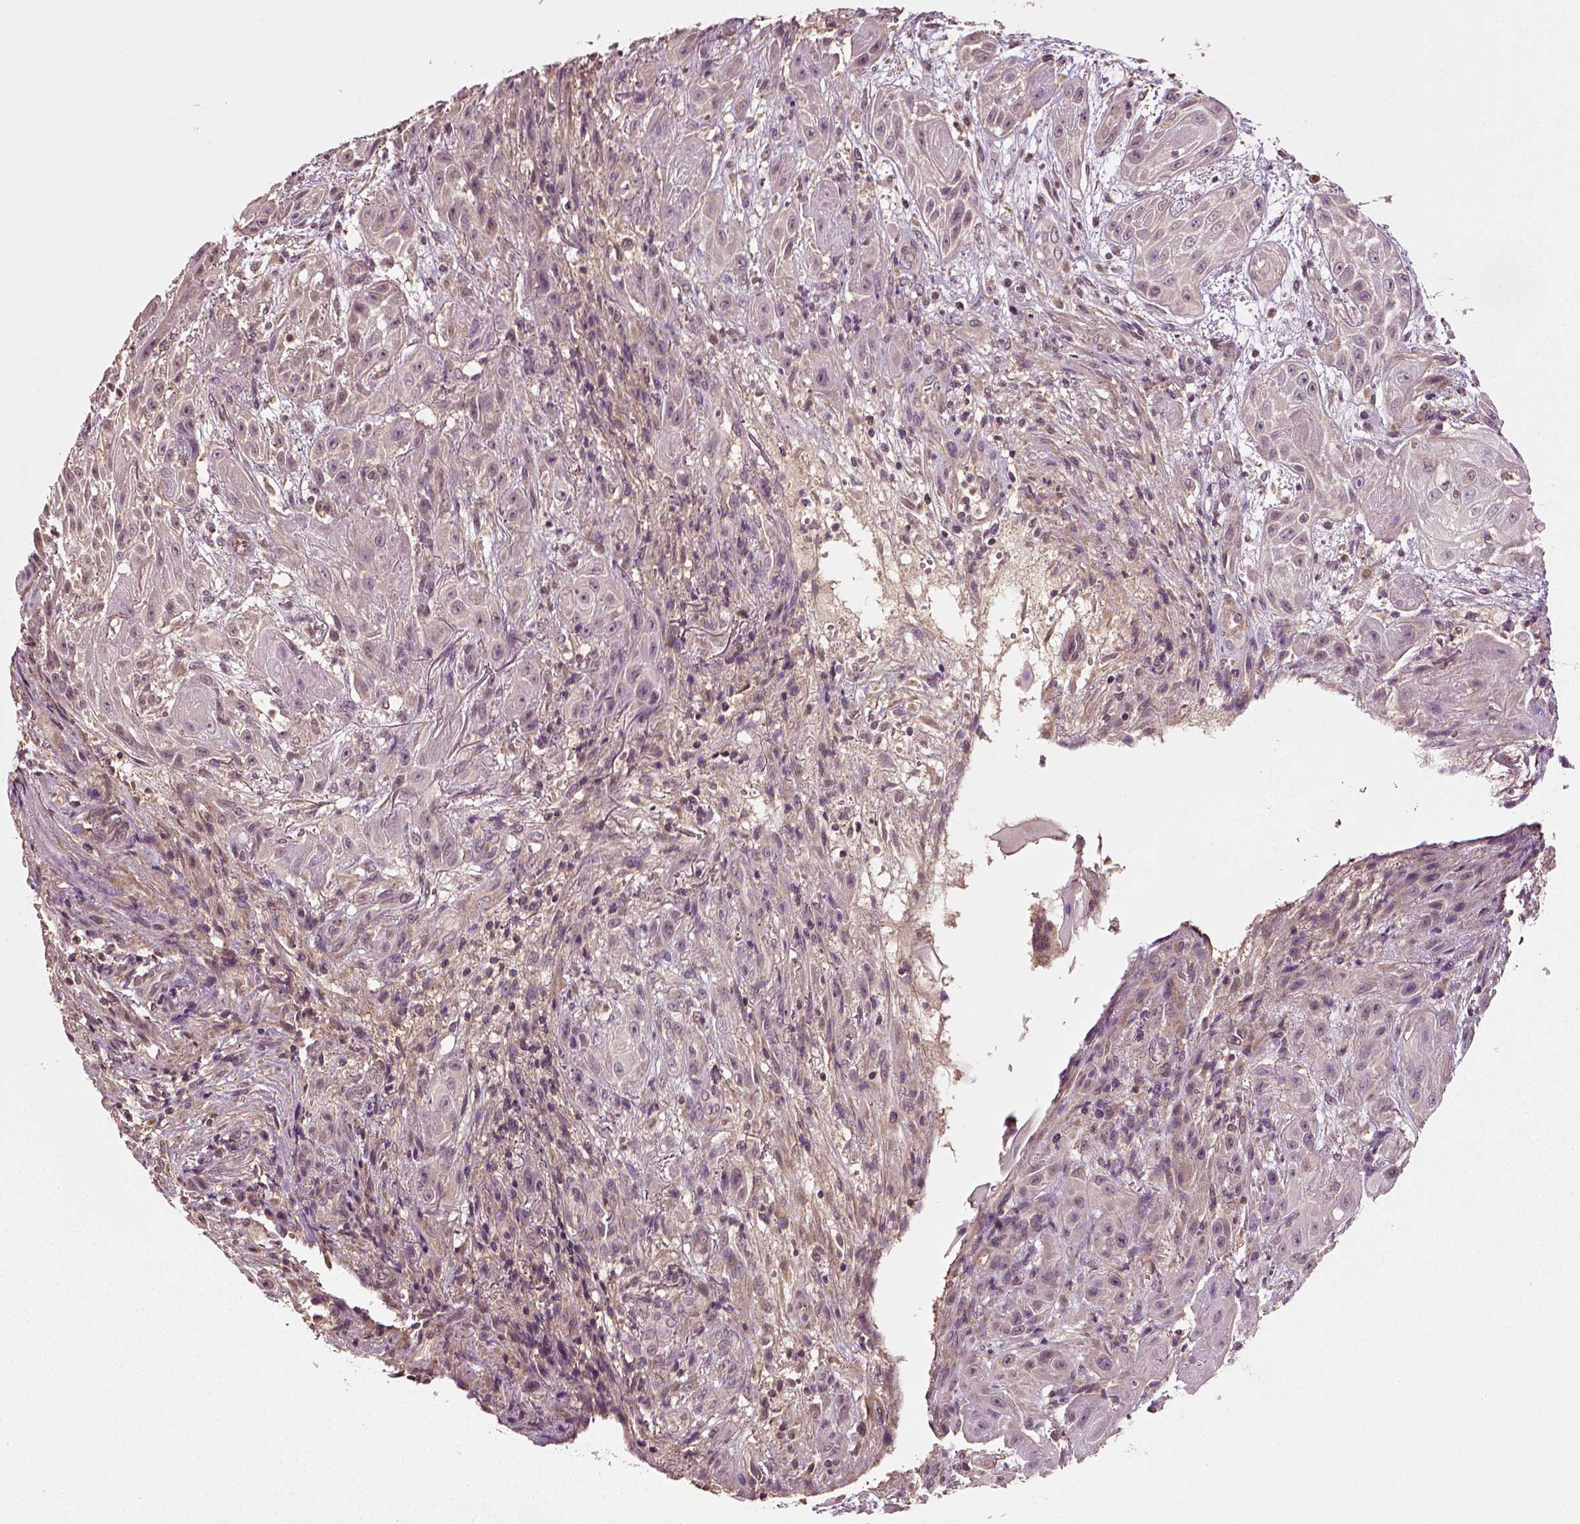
{"staining": {"intensity": "negative", "quantity": "none", "location": "none"}, "tissue": "skin cancer", "cell_type": "Tumor cells", "image_type": "cancer", "snomed": [{"axis": "morphology", "description": "Squamous cell carcinoma, NOS"}, {"axis": "topography", "description": "Skin"}], "caption": "Tumor cells show no significant protein staining in skin cancer.", "gene": "ERV3-1", "patient": {"sex": "male", "age": 62}}